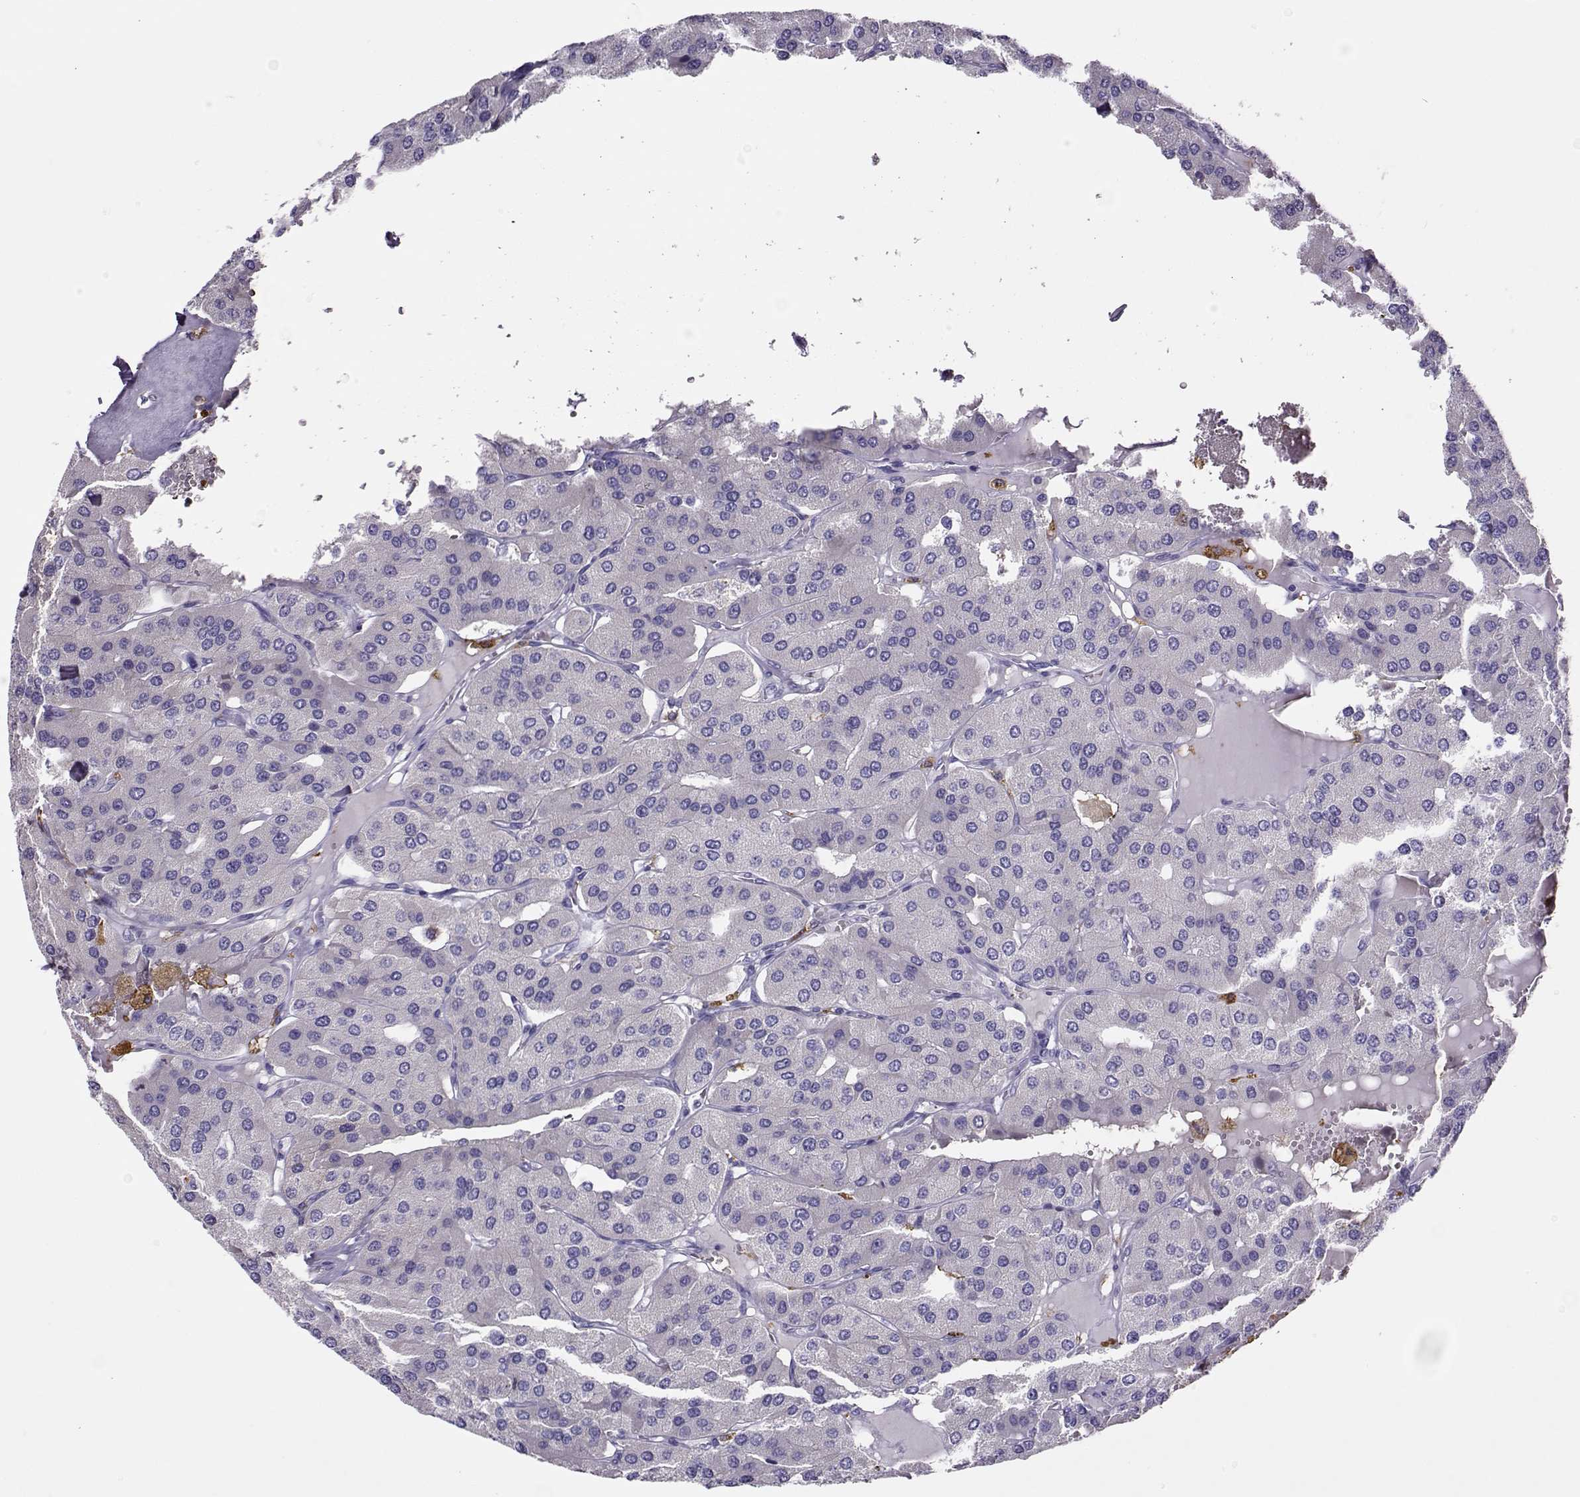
{"staining": {"intensity": "negative", "quantity": "none", "location": "none"}, "tissue": "parathyroid gland", "cell_type": "Glandular cells", "image_type": "normal", "snomed": [{"axis": "morphology", "description": "Normal tissue, NOS"}, {"axis": "morphology", "description": "Adenoma, NOS"}, {"axis": "topography", "description": "Parathyroid gland"}], "caption": "The IHC micrograph has no significant expression in glandular cells of parathyroid gland. (Immunohistochemistry (ihc), brightfield microscopy, high magnification).", "gene": "LINGO1", "patient": {"sex": "female", "age": 86}}